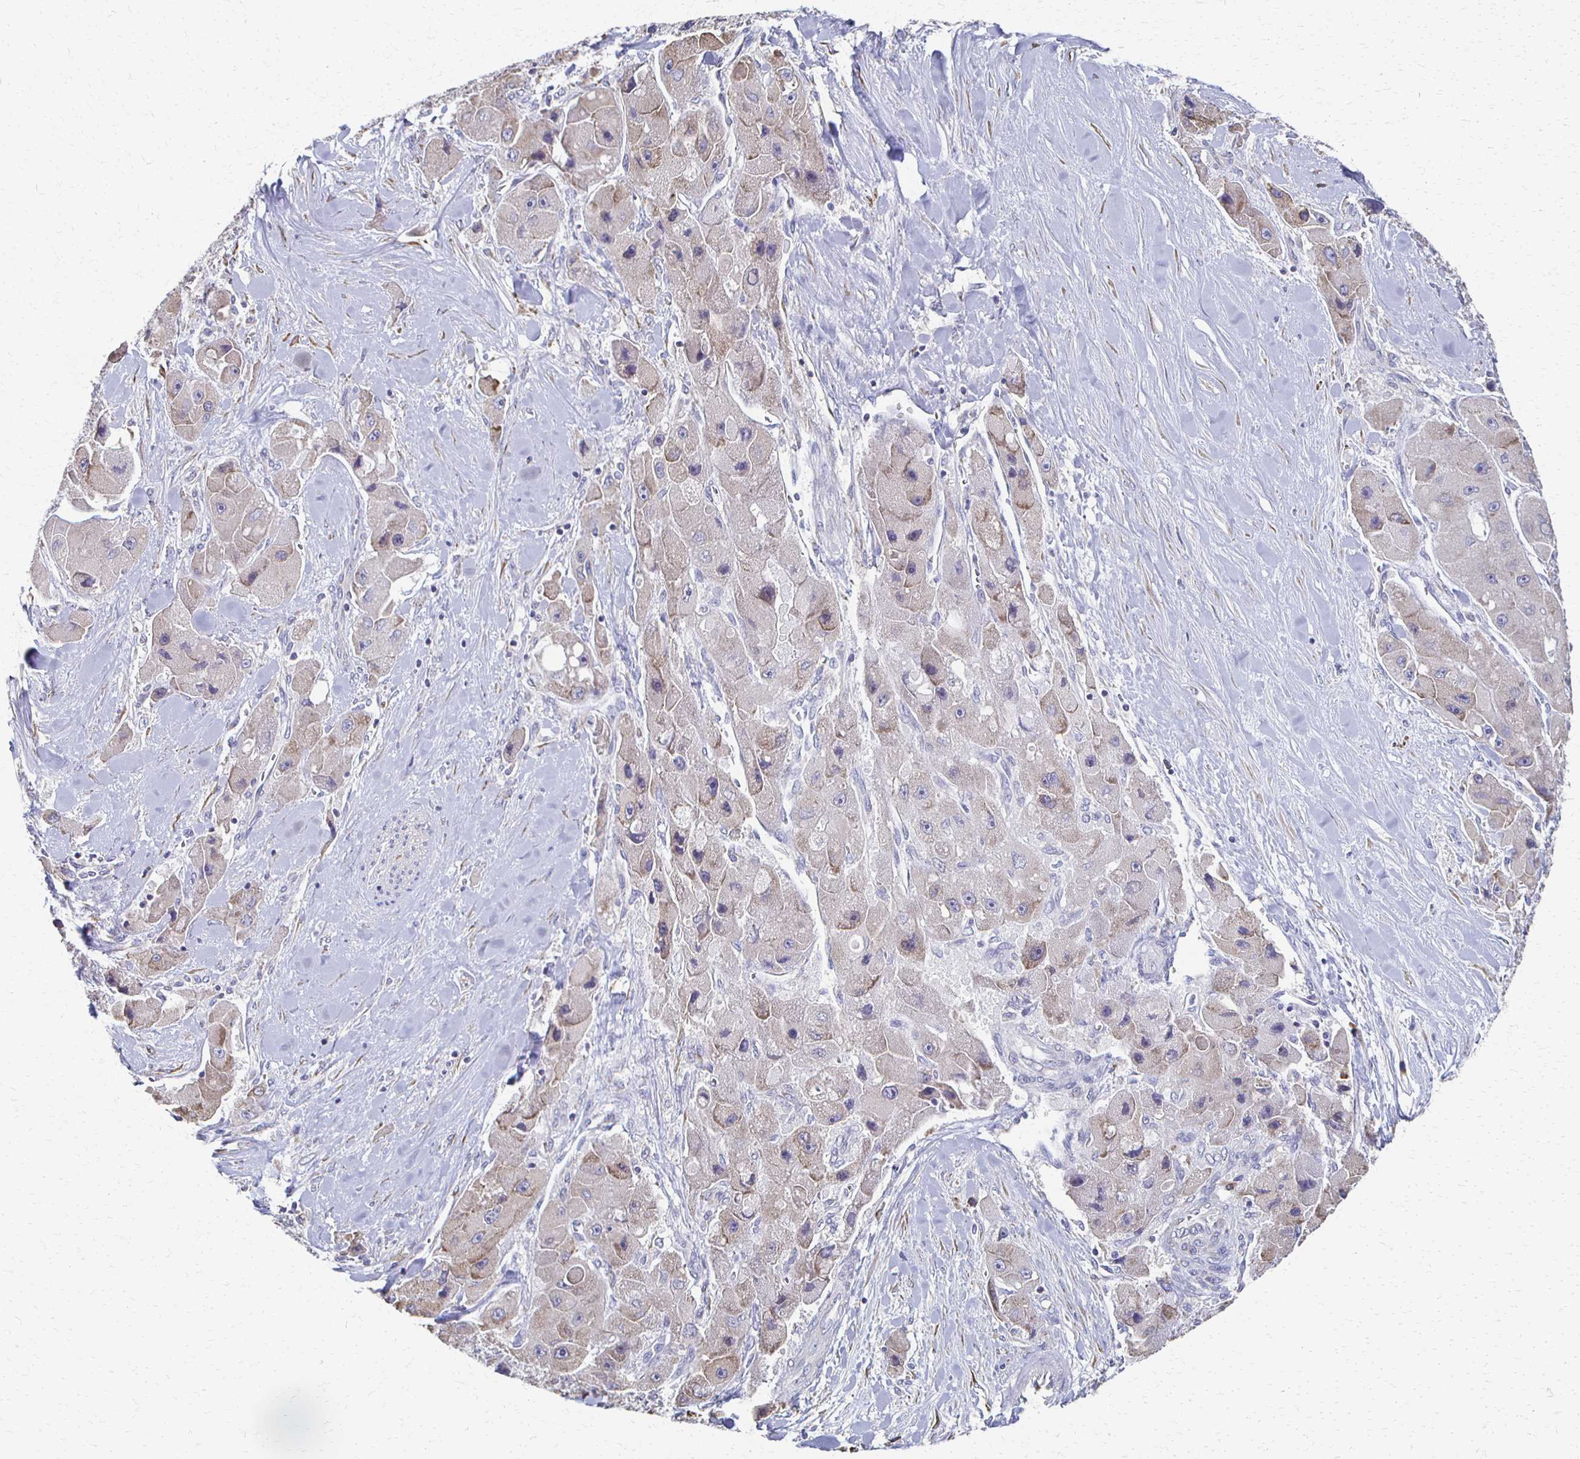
{"staining": {"intensity": "negative", "quantity": "none", "location": "none"}, "tissue": "liver cancer", "cell_type": "Tumor cells", "image_type": "cancer", "snomed": [{"axis": "morphology", "description": "Carcinoma, Hepatocellular, NOS"}, {"axis": "topography", "description": "Liver"}], "caption": "IHC of hepatocellular carcinoma (liver) reveals no positivity in tumor cells. (DAB (3,3'-diaminobenzidine) IHC with hematoxylin counter stain).", "gene": "ATP1A3", "patient": {"sex": "male", "age": 24}}